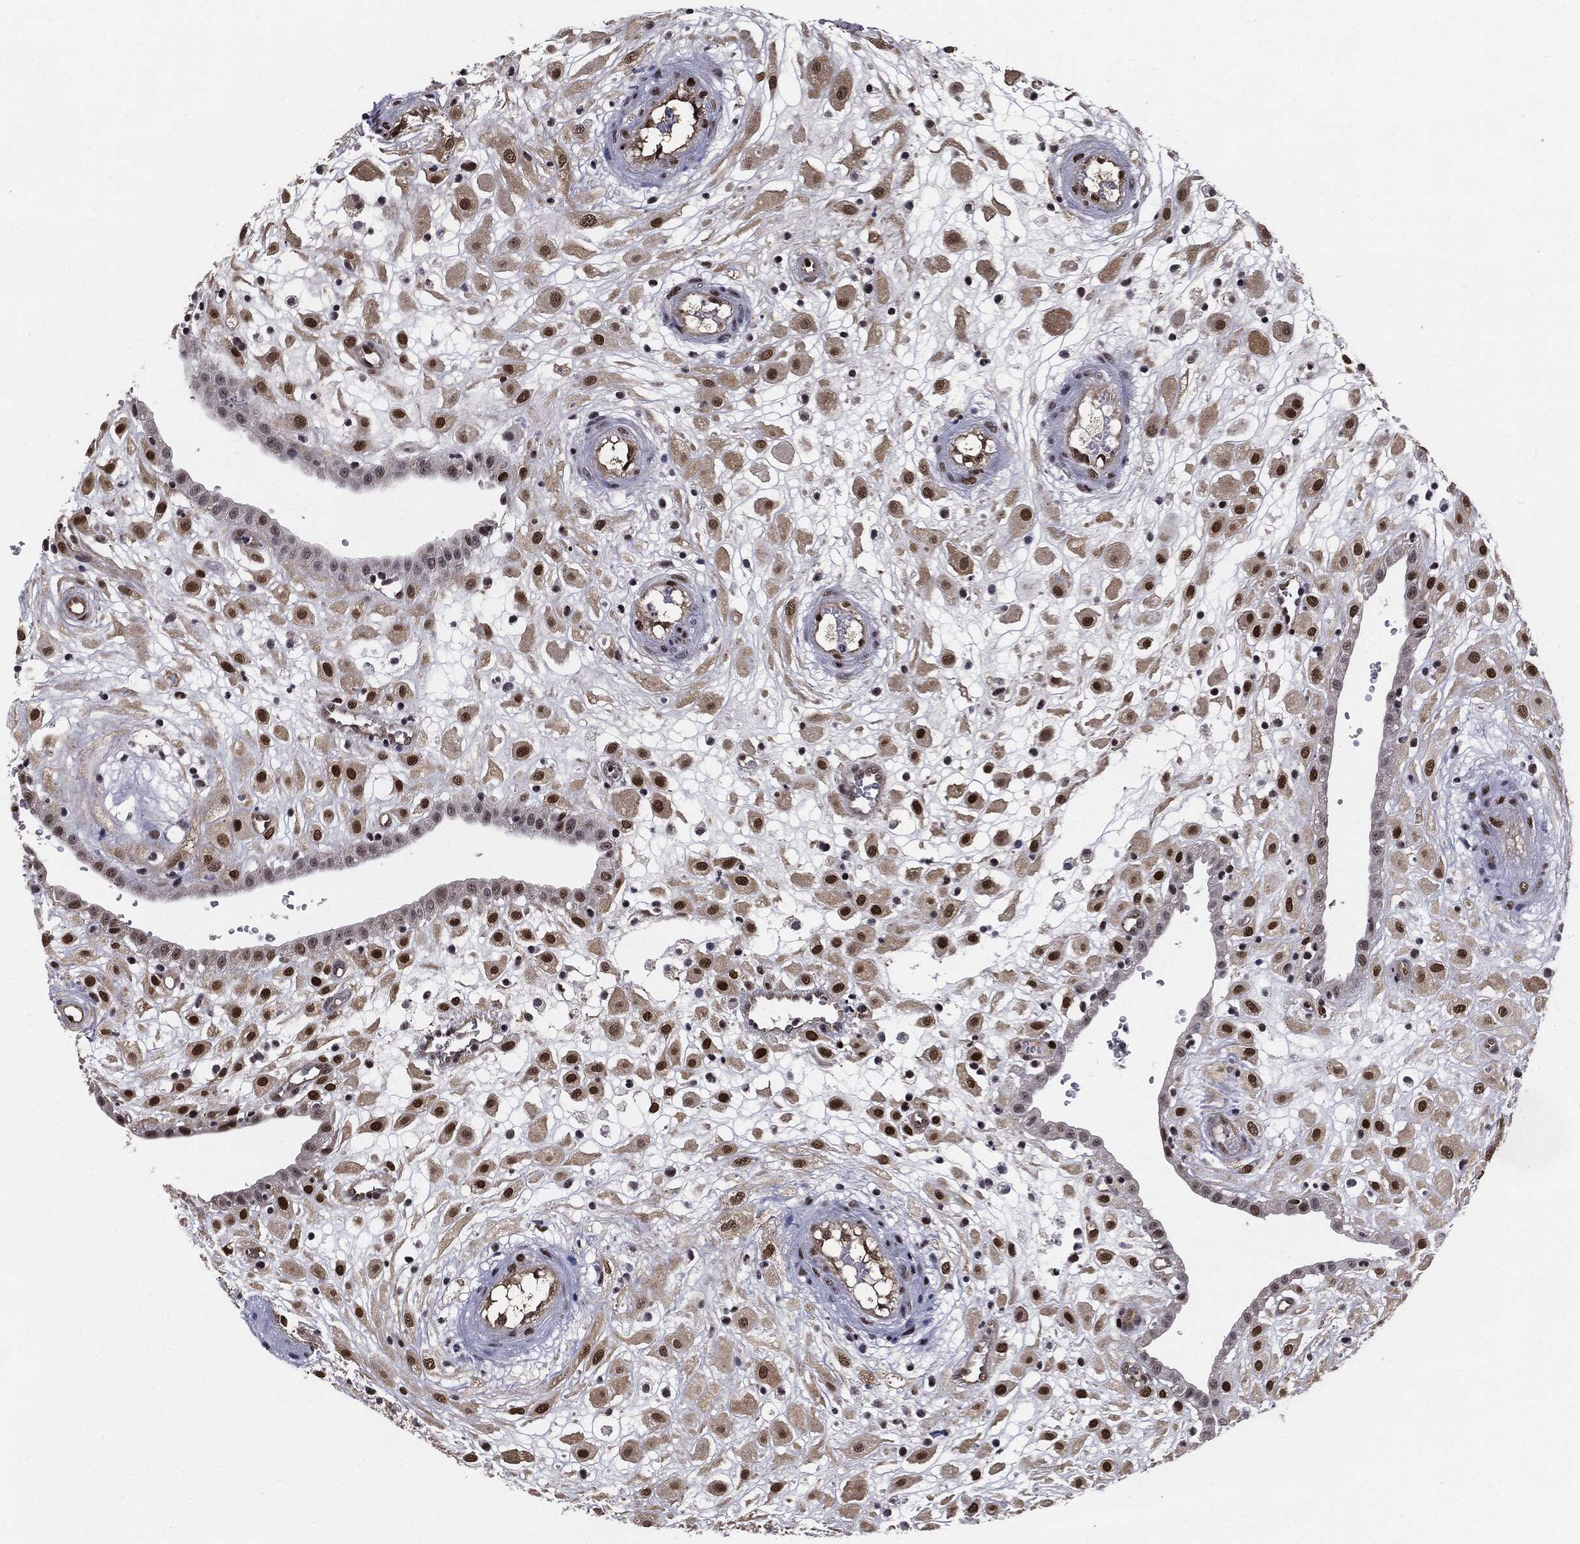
{"staining": {"intensity": "strong", "quantity": ">75%", "location": "nuclear"}, "tissue": "placenta", "cell_type": "Decidual cells", "image_type": "normal", "snomed": [{"axis": "morphology", "description": "Normal tissue, NOS"}, {"axis": "topography", "description": "Placenta"}], "caption": "Protein staining by IHC exhibits strong nuclear staining in approximately >75% of decidual cells in benign placenta.", "gene": "JUN", "patient": {"sex": "female", "age": 24}}